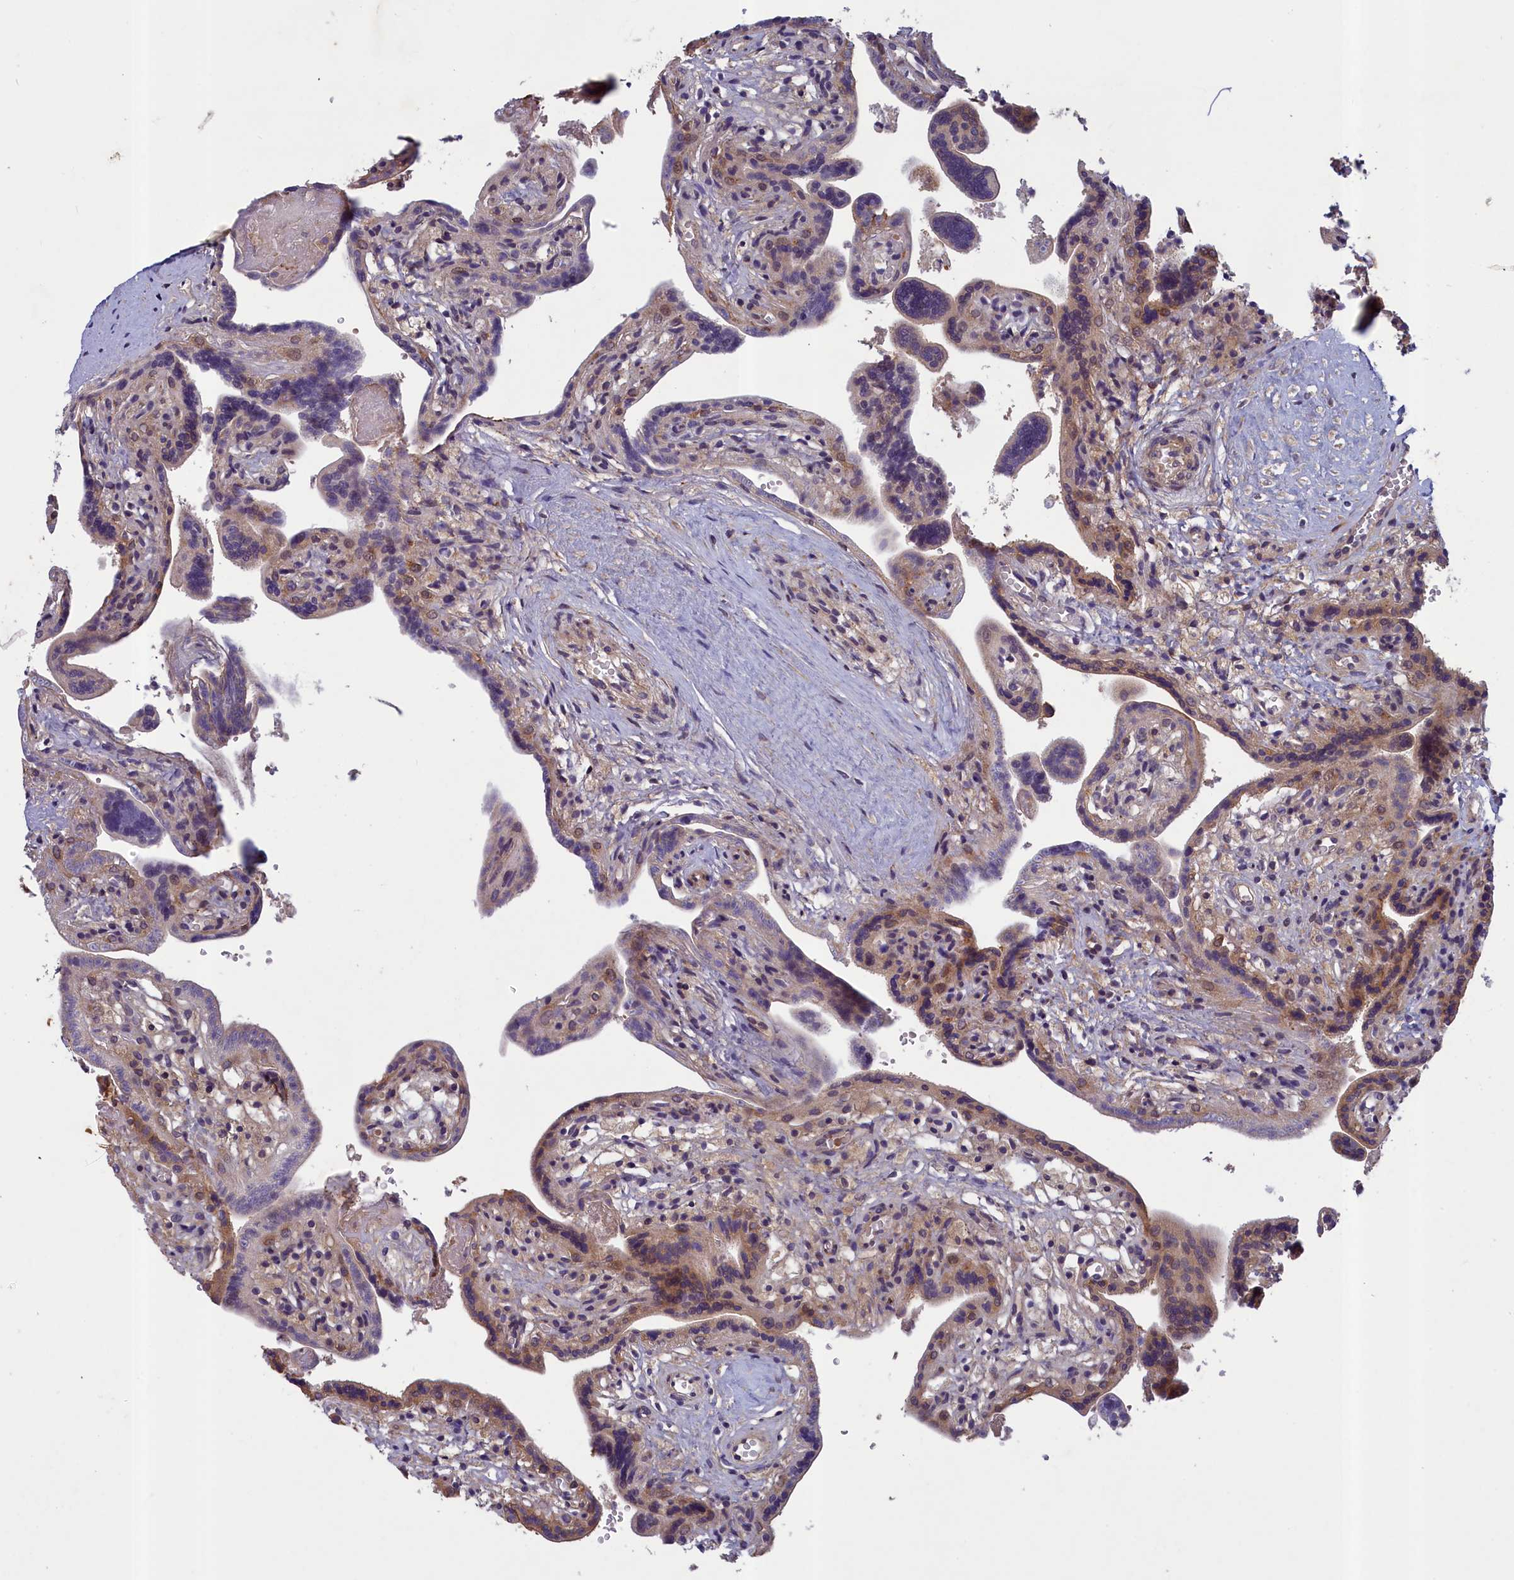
{"staining": {"intensity": "moderate", "quantity": "25%-75%", "location": "cytoplasmic/membranous"}, "tissue": "placenta", "cell_type": "Trophoblastic cells", "image_type": "normal", "snomed": [{"axis": "morphology", "description": "Normal tissue, NOS"}, {"axis": "topography", "description": "Placenta"}], "caption": "Immunohistochemistry of normal placenta demonstrates medium levels of moderate cytoplasmic/membranous staining in approximately 25%-75% of trophoblastic cells.", "gene": "NUBP1", "patient": {"sex": "female", "age": 37}}